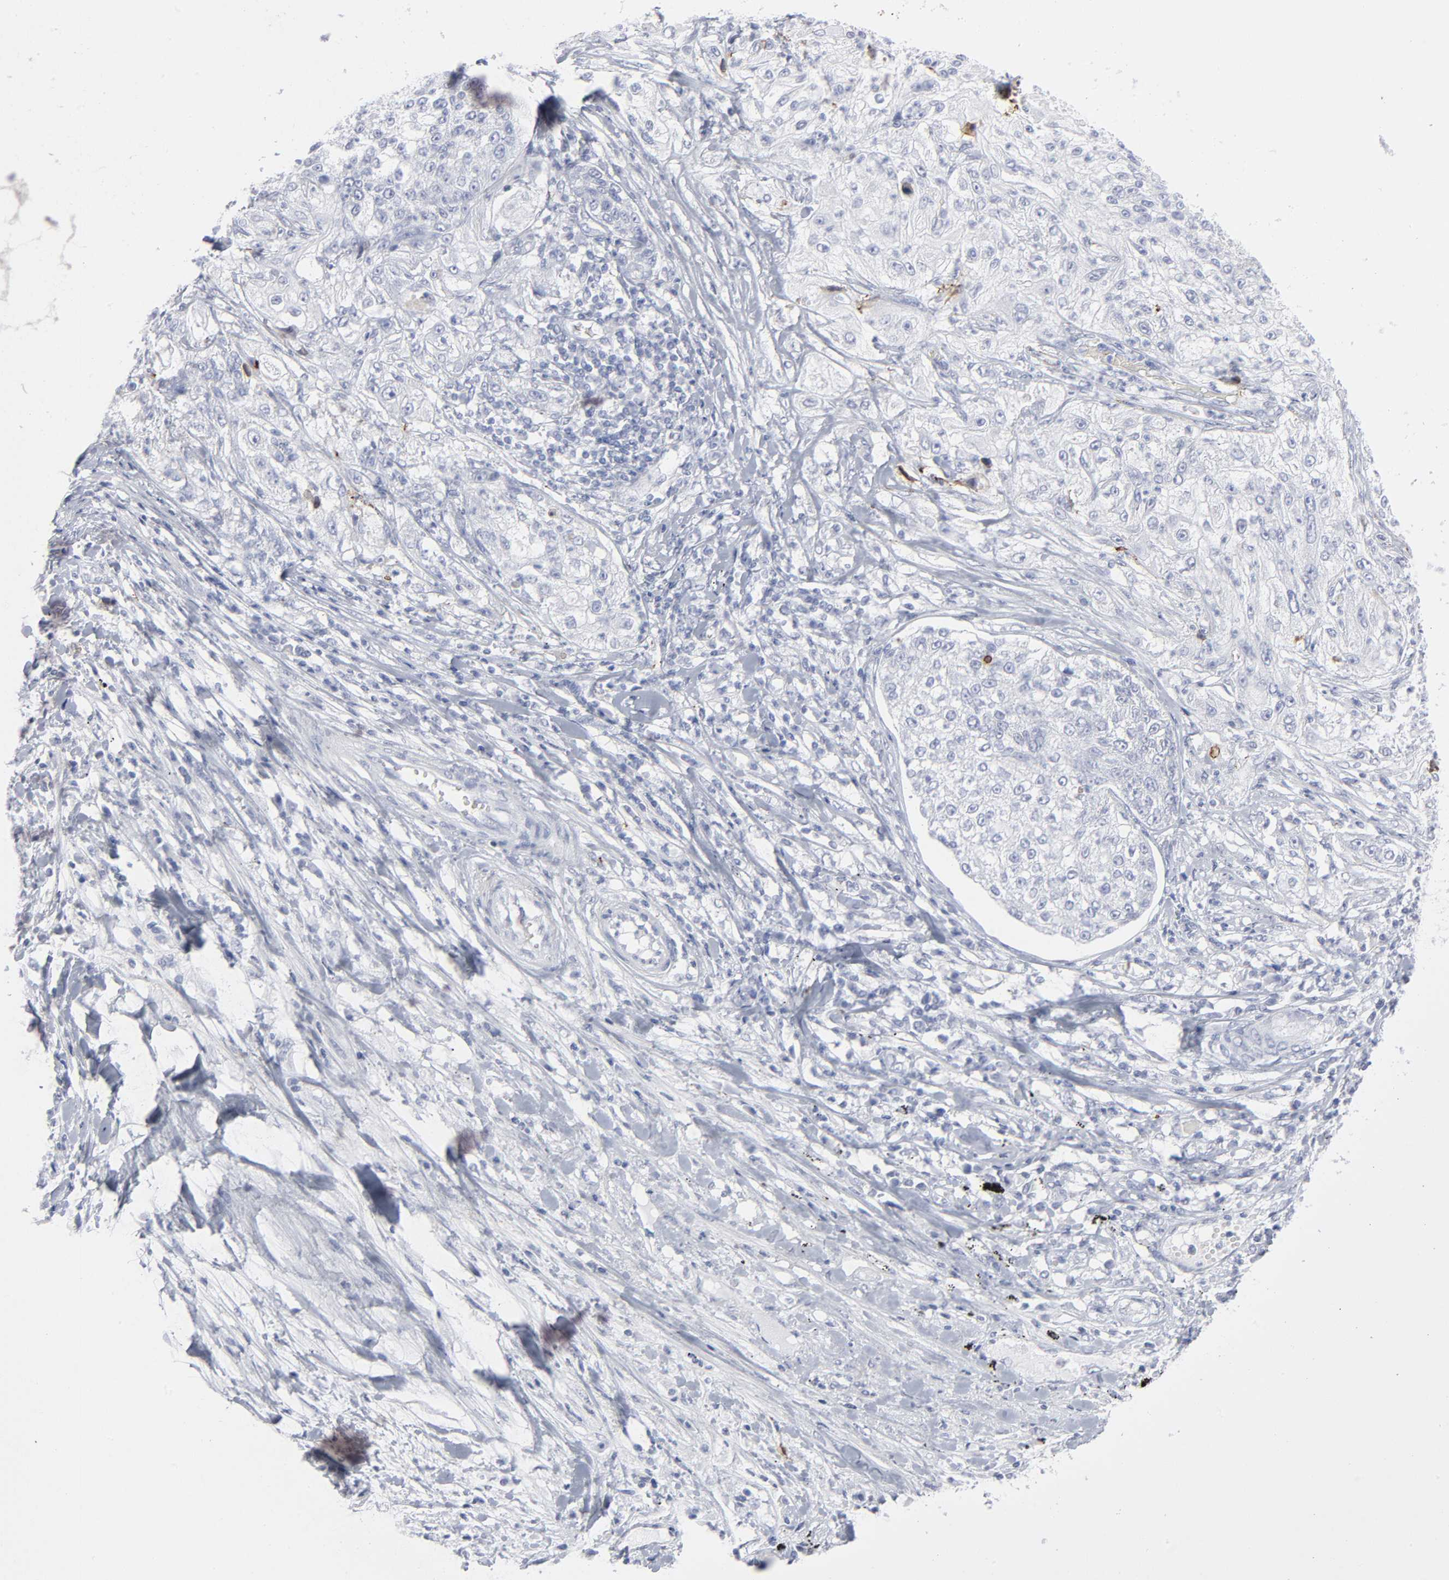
{"staining": {"intensity": "negative", "quantity": "none", "location": "none"}, "tissue": "lung cancer", "cell_type": "Tumor cells", "image_type": "cancer", "snomed": [{"axis": "morphology", "description": "Inflammation, NOS"}, {"axis": "morphology", "description": "Squamous cell carcinoma, NOS"}, {"axis": "topography", "description": "Lymph node"}, {"axis": "topography", "description": "Soft tissue"}, {"axis": "topography", "description": "Lung"}], "caption": "High magnification brightfield microscopy of lung squamous cell carcinoma stained with DAB (3,3'-diaminobenzidine) (brown) and counterstained with hematoxylin (blue): tumor cells show no significant expression.", "gene": "ANXA5", "patient": {"sex": "male", "age": 66}}